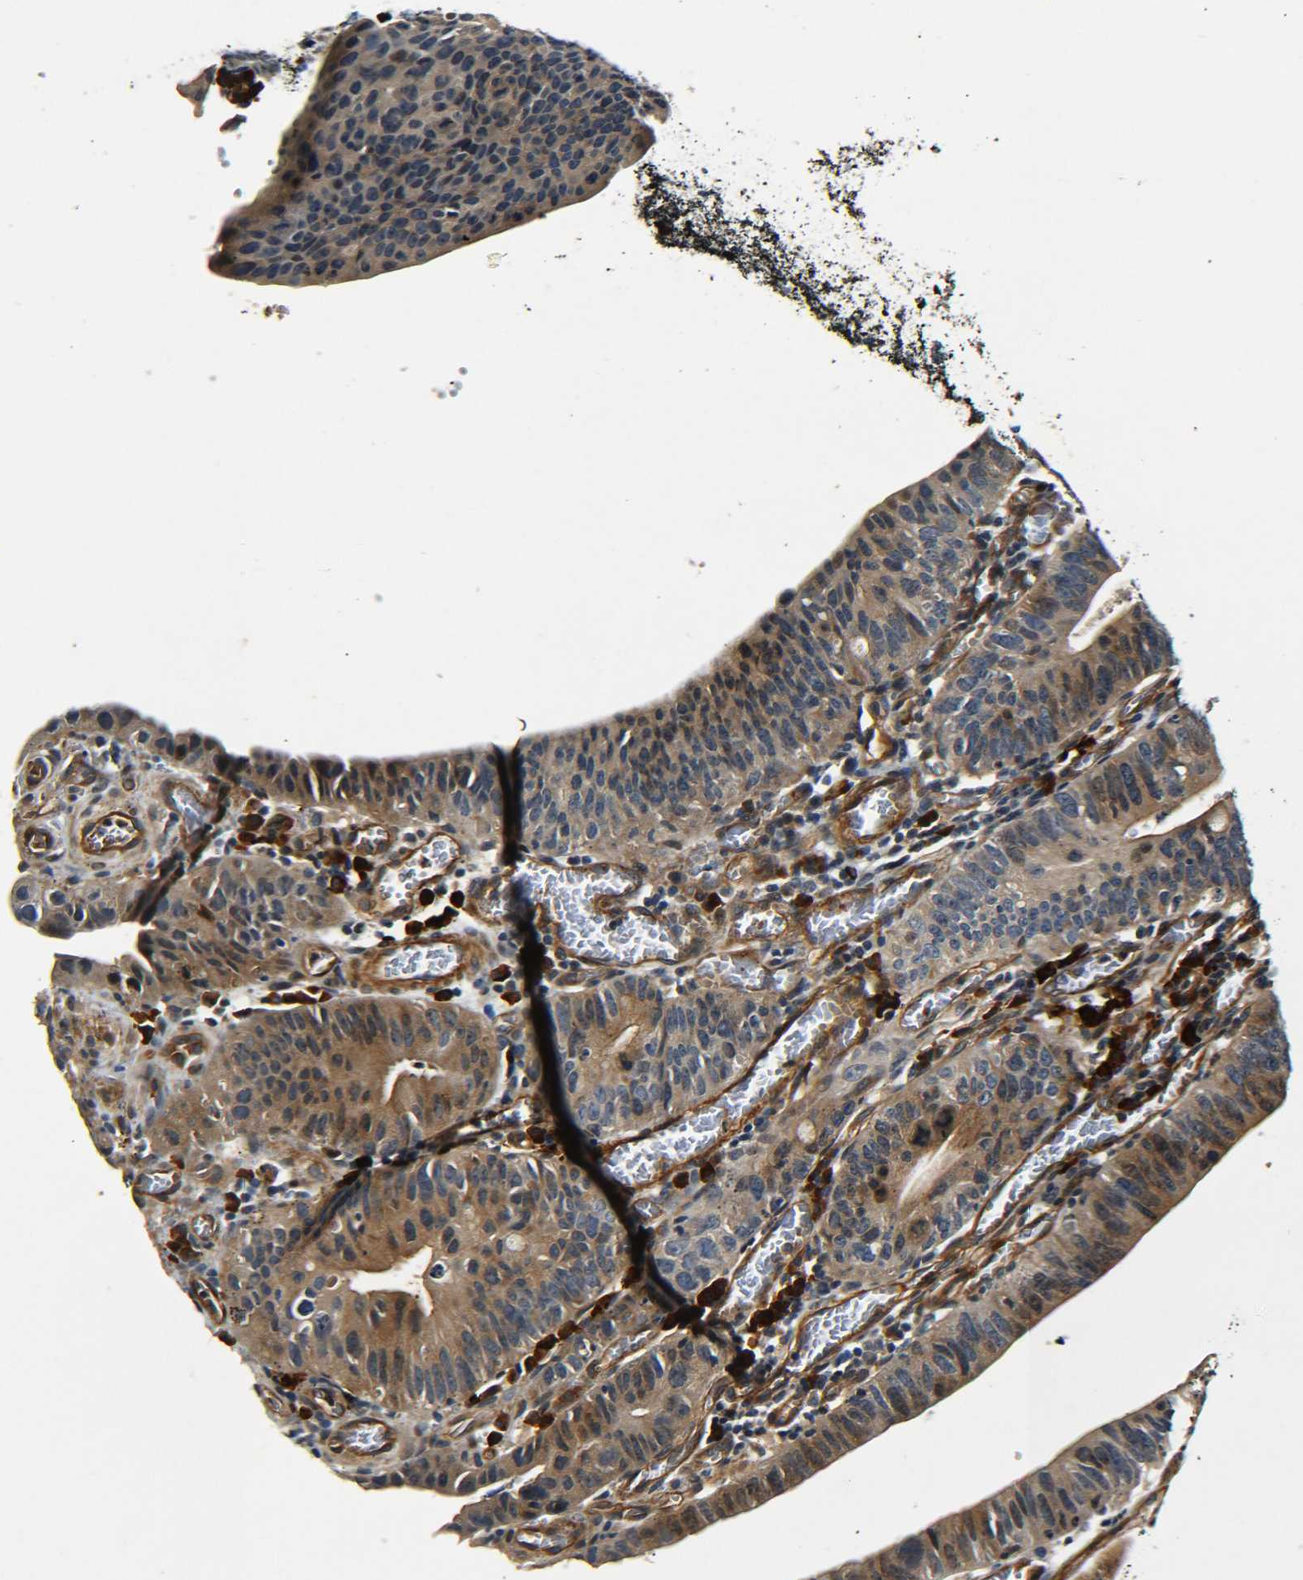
{"staining": {"intensity": "moderate", "quantity": ">75%", "location": "cytoplasmic/membranous"}, "tissue": "stomach cancer", "cell_type": "Tumor cells", "image_type": "cancer", "snomed": [{"axis": "morphology", "description": "Adenocarcinoma, NOS"}, {"axis": "topography", "description": "Stomach"}], "caption": "An immunohistochemistry (IHC) histopathology image of tumor tissue is shown. Protein staining in brown highlights moderate cytoplasmic/membranous positivity in stomach cancer within tumor cells.", "gene": "MEIS1", "patient": {"sex": "male", "age": 59}}